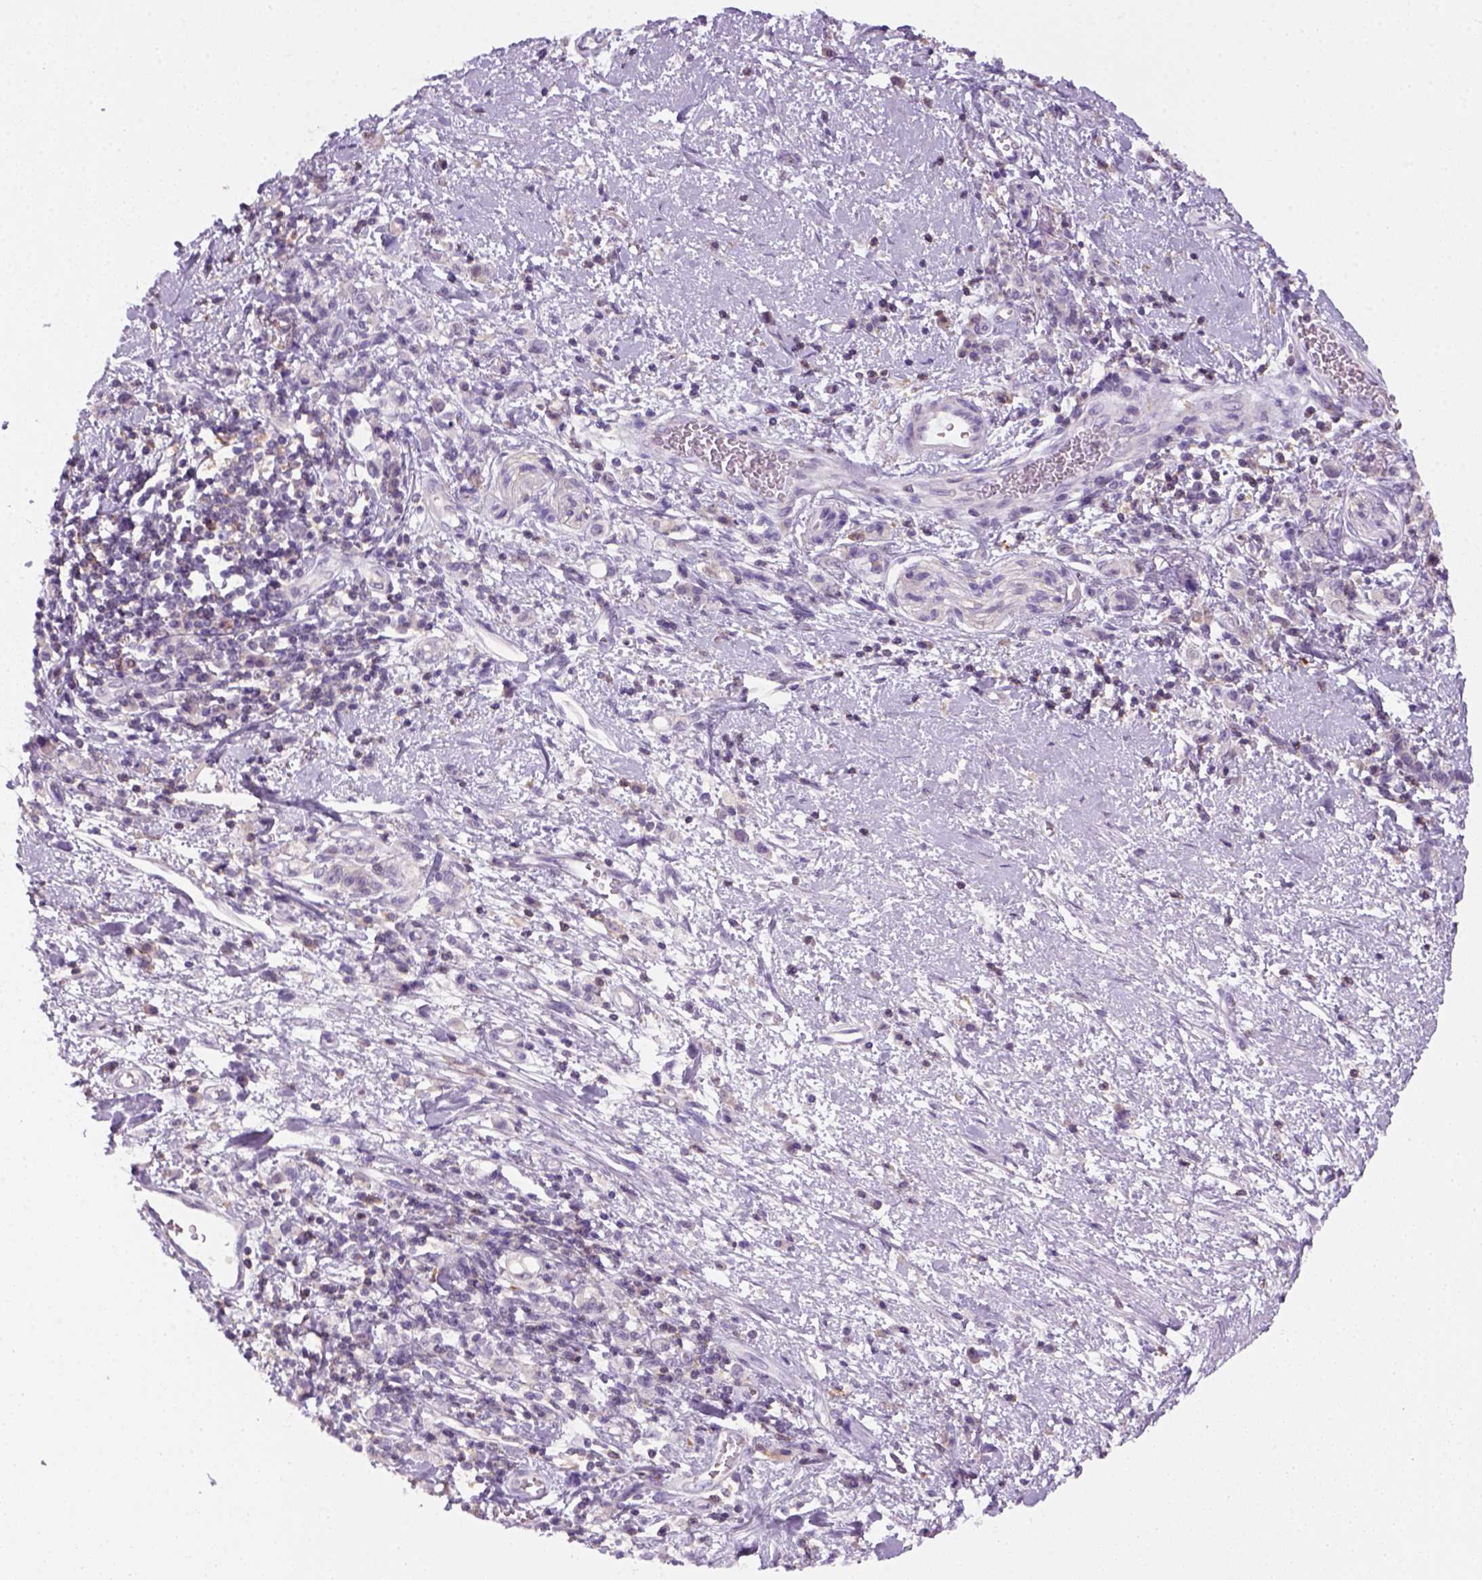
{"staining": {"intensity": "negative", "quantity": "none", "location": "none"}, "tissue": "stomach cancer", "cell_type": "Tumor cells", "image_type": "cancer", "snomed": [{"axis": "morphology", "description": "Adenocarcinoma, NOS"}, {"axis": "topography", "description": "Stomach"}], "caption": "Immunohistochemical staining of stomach cancer shows no significant positivity in tumor cells.", "gene": "GOT1", "patient": {"sex": "male", "age": 77}}